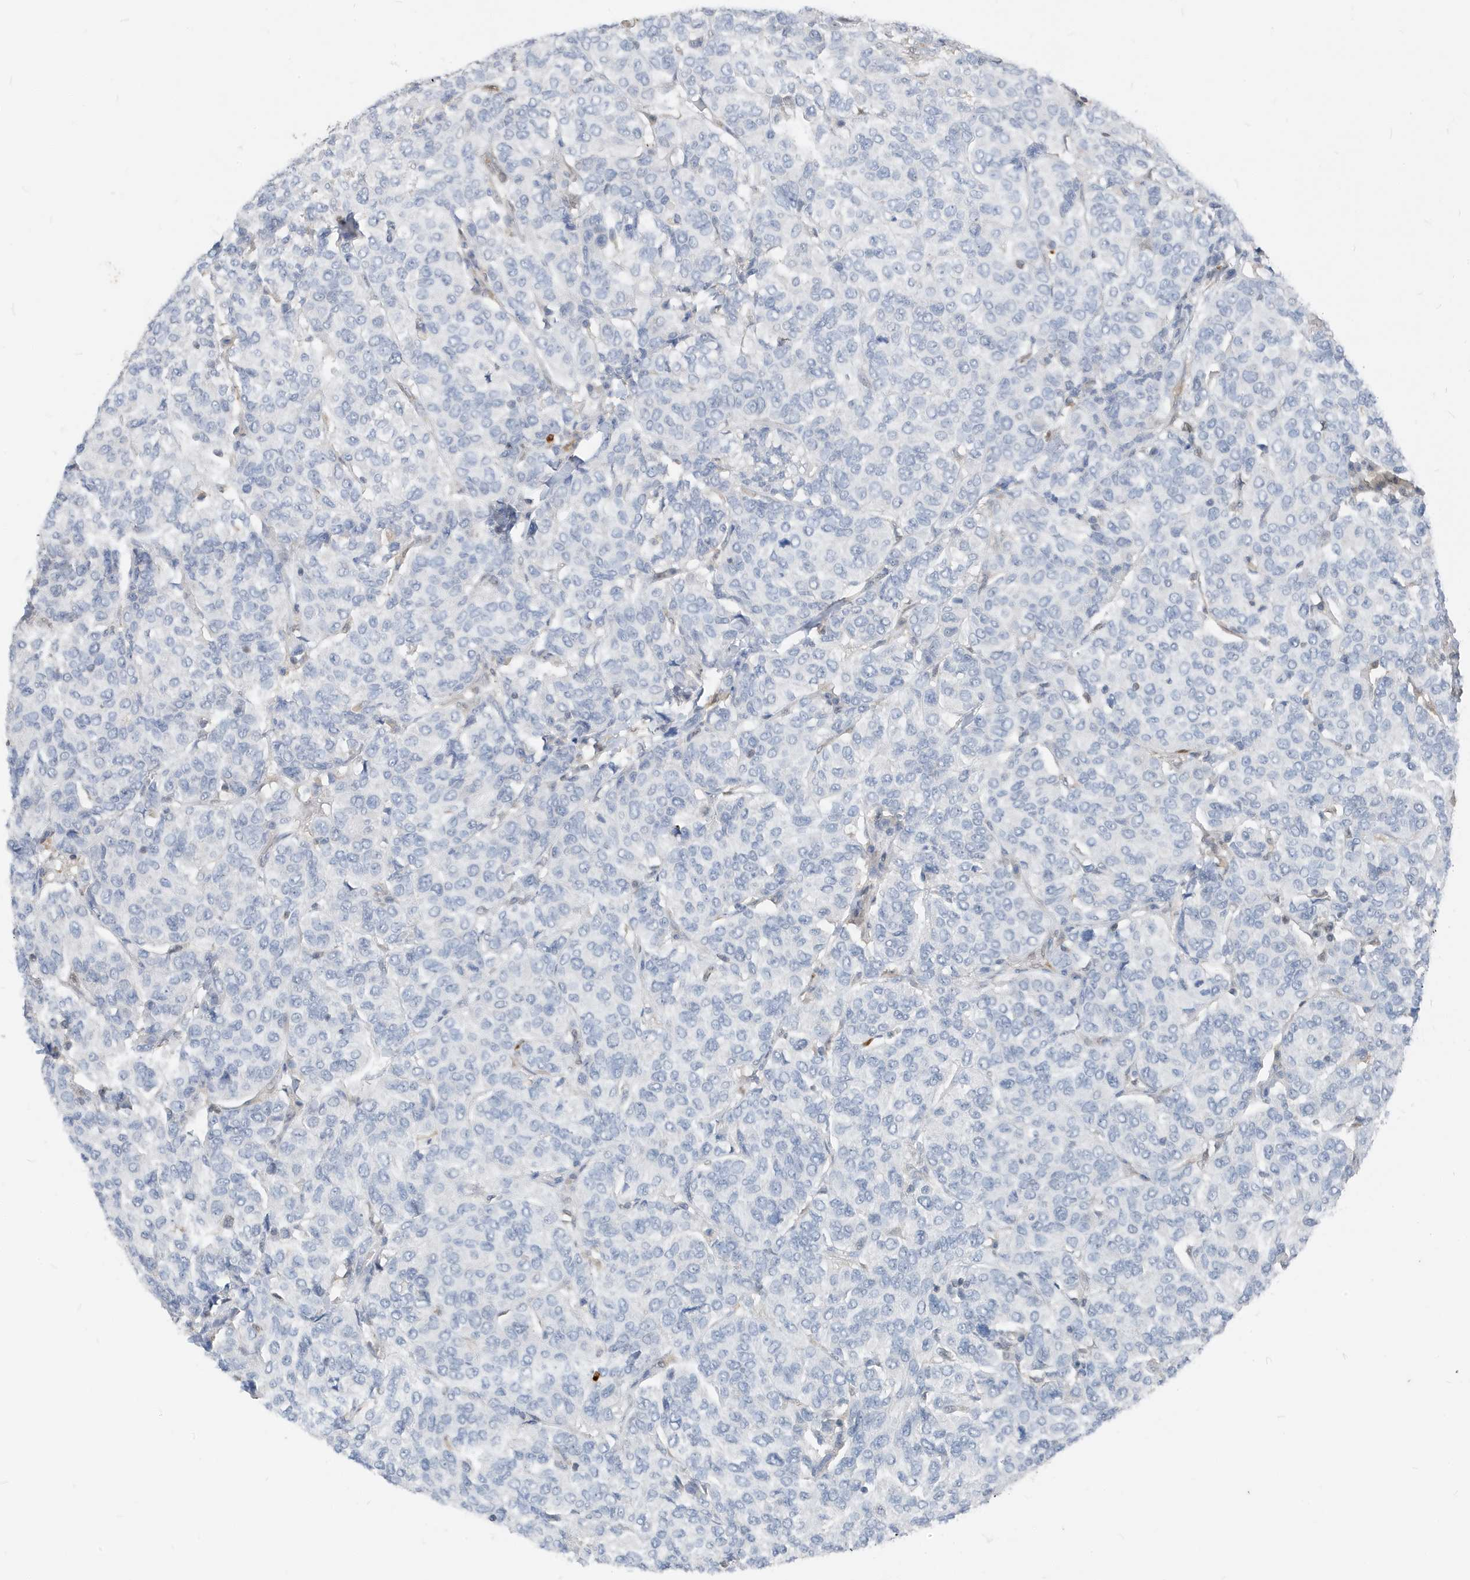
{"staining": {"intensity": "negative", "quantity": "none", "location": "none"}, "tissue": "breast cancer", "cell_type": "Tumor cells", "image_type": "cancer", "snomed": [{"axis": "morphology", "description": "Duct carcinoma"}, {"axis": "topography", "description": "Breast"}], "caption": "A high-resolution micrograph shows immunohistochemistry staining of invasive ductal carcinoma (breast), which shows no significant expression in tumor cells.", "gene": "NCOA7", "patient": {"sex": "female", "age": 55}}